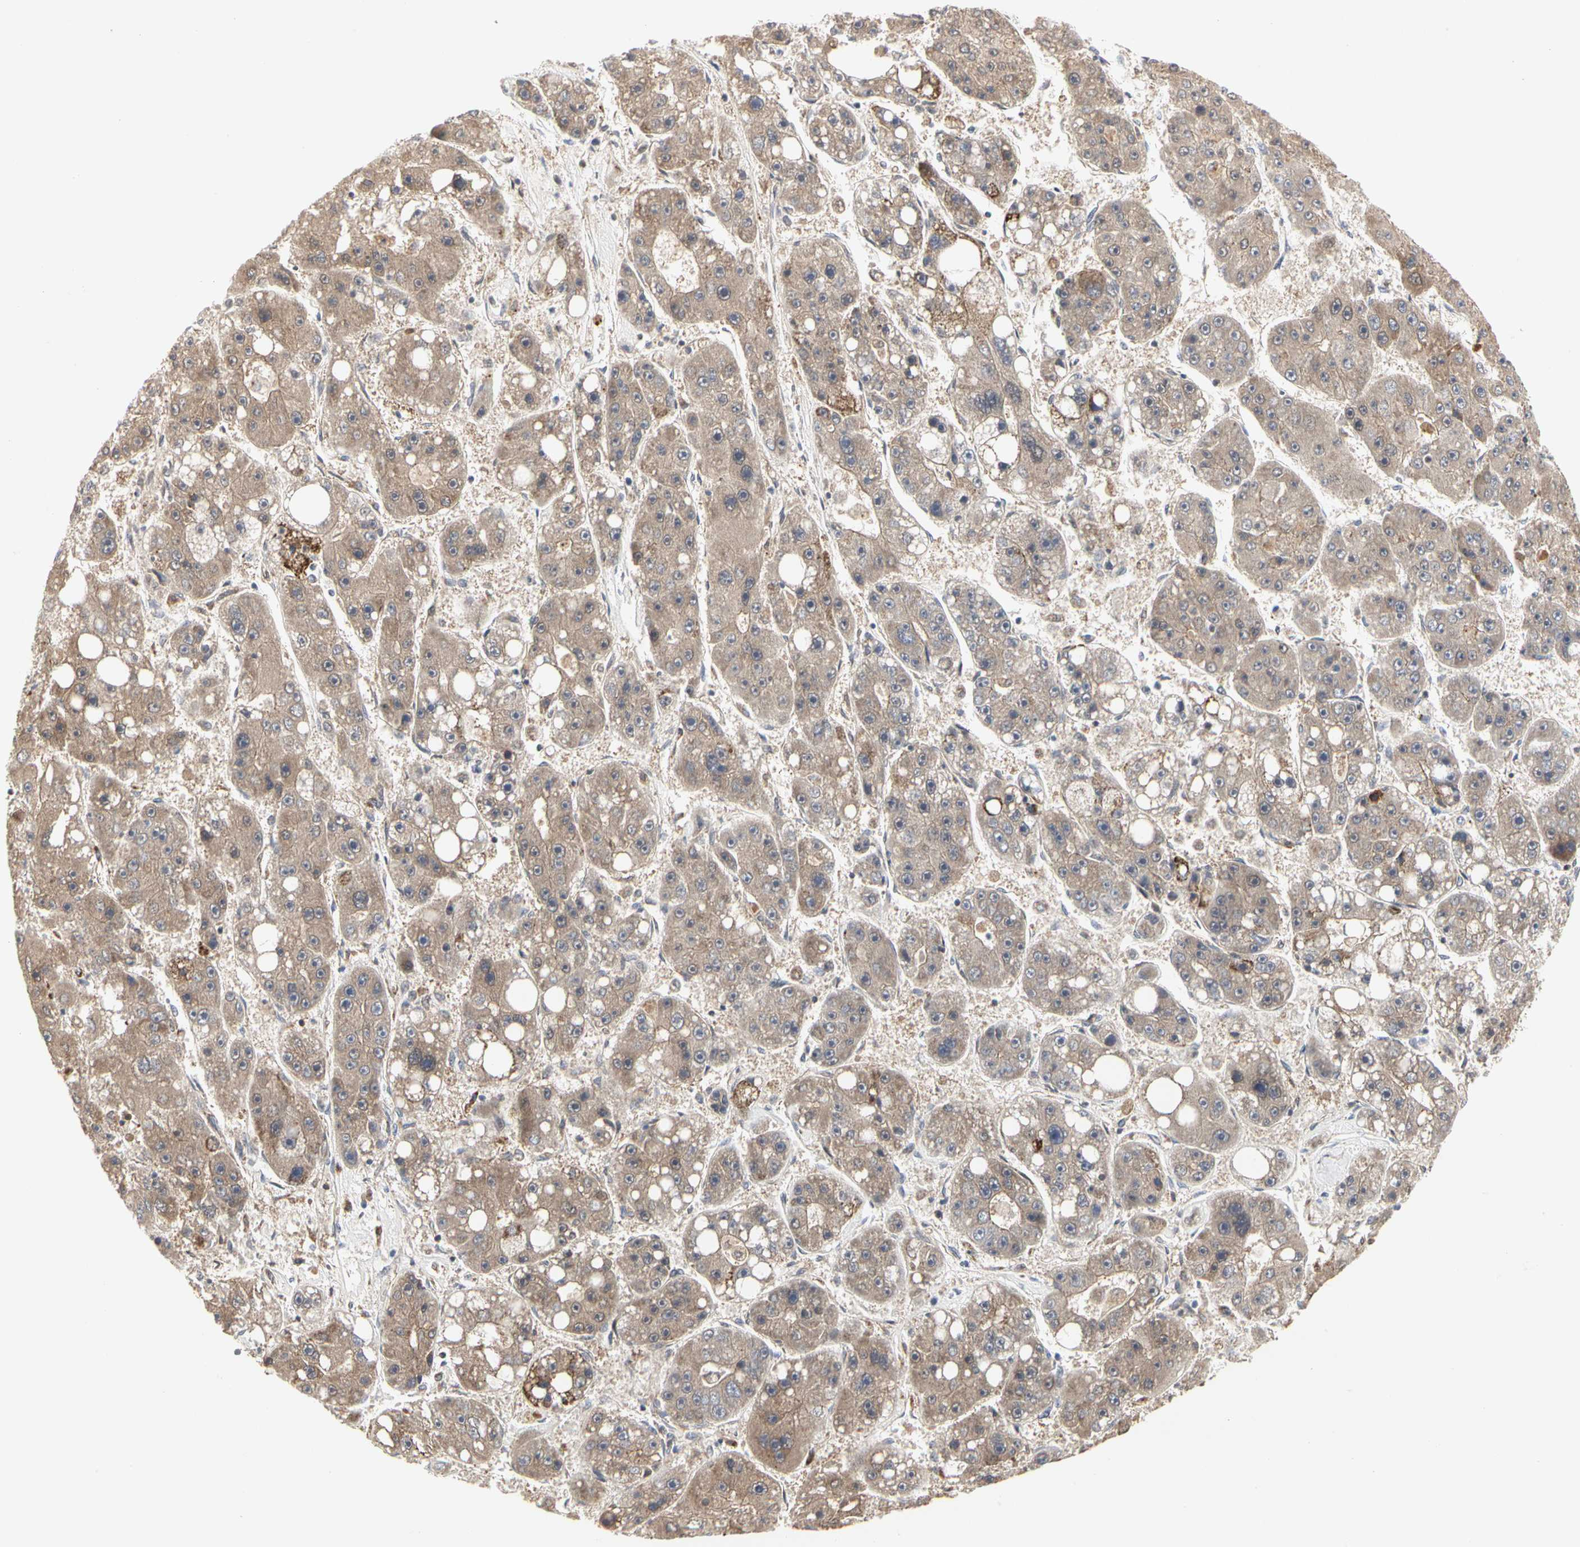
{"staining": {"intensity": "strong", "quantity": ">75%", "location": "cytoplasmic/membranous"}, "tissue": "liver cancer", "cell_type": "Tumor cells", "image_type": "cancer", "snomed": [{"axis": "morphology", "description": "Carcinoma, Hepatocellular, NOS"}, {"axis": "topography", "description": "Liver"}], "caption": "Protein expression analysis of human liver hepatocellular carcinoma reveals strong cytoplasmic/membranous expression in about >75% of tumor cells.", "gene": "TSKU", "patient": {"sex": "female", "age": 61}}